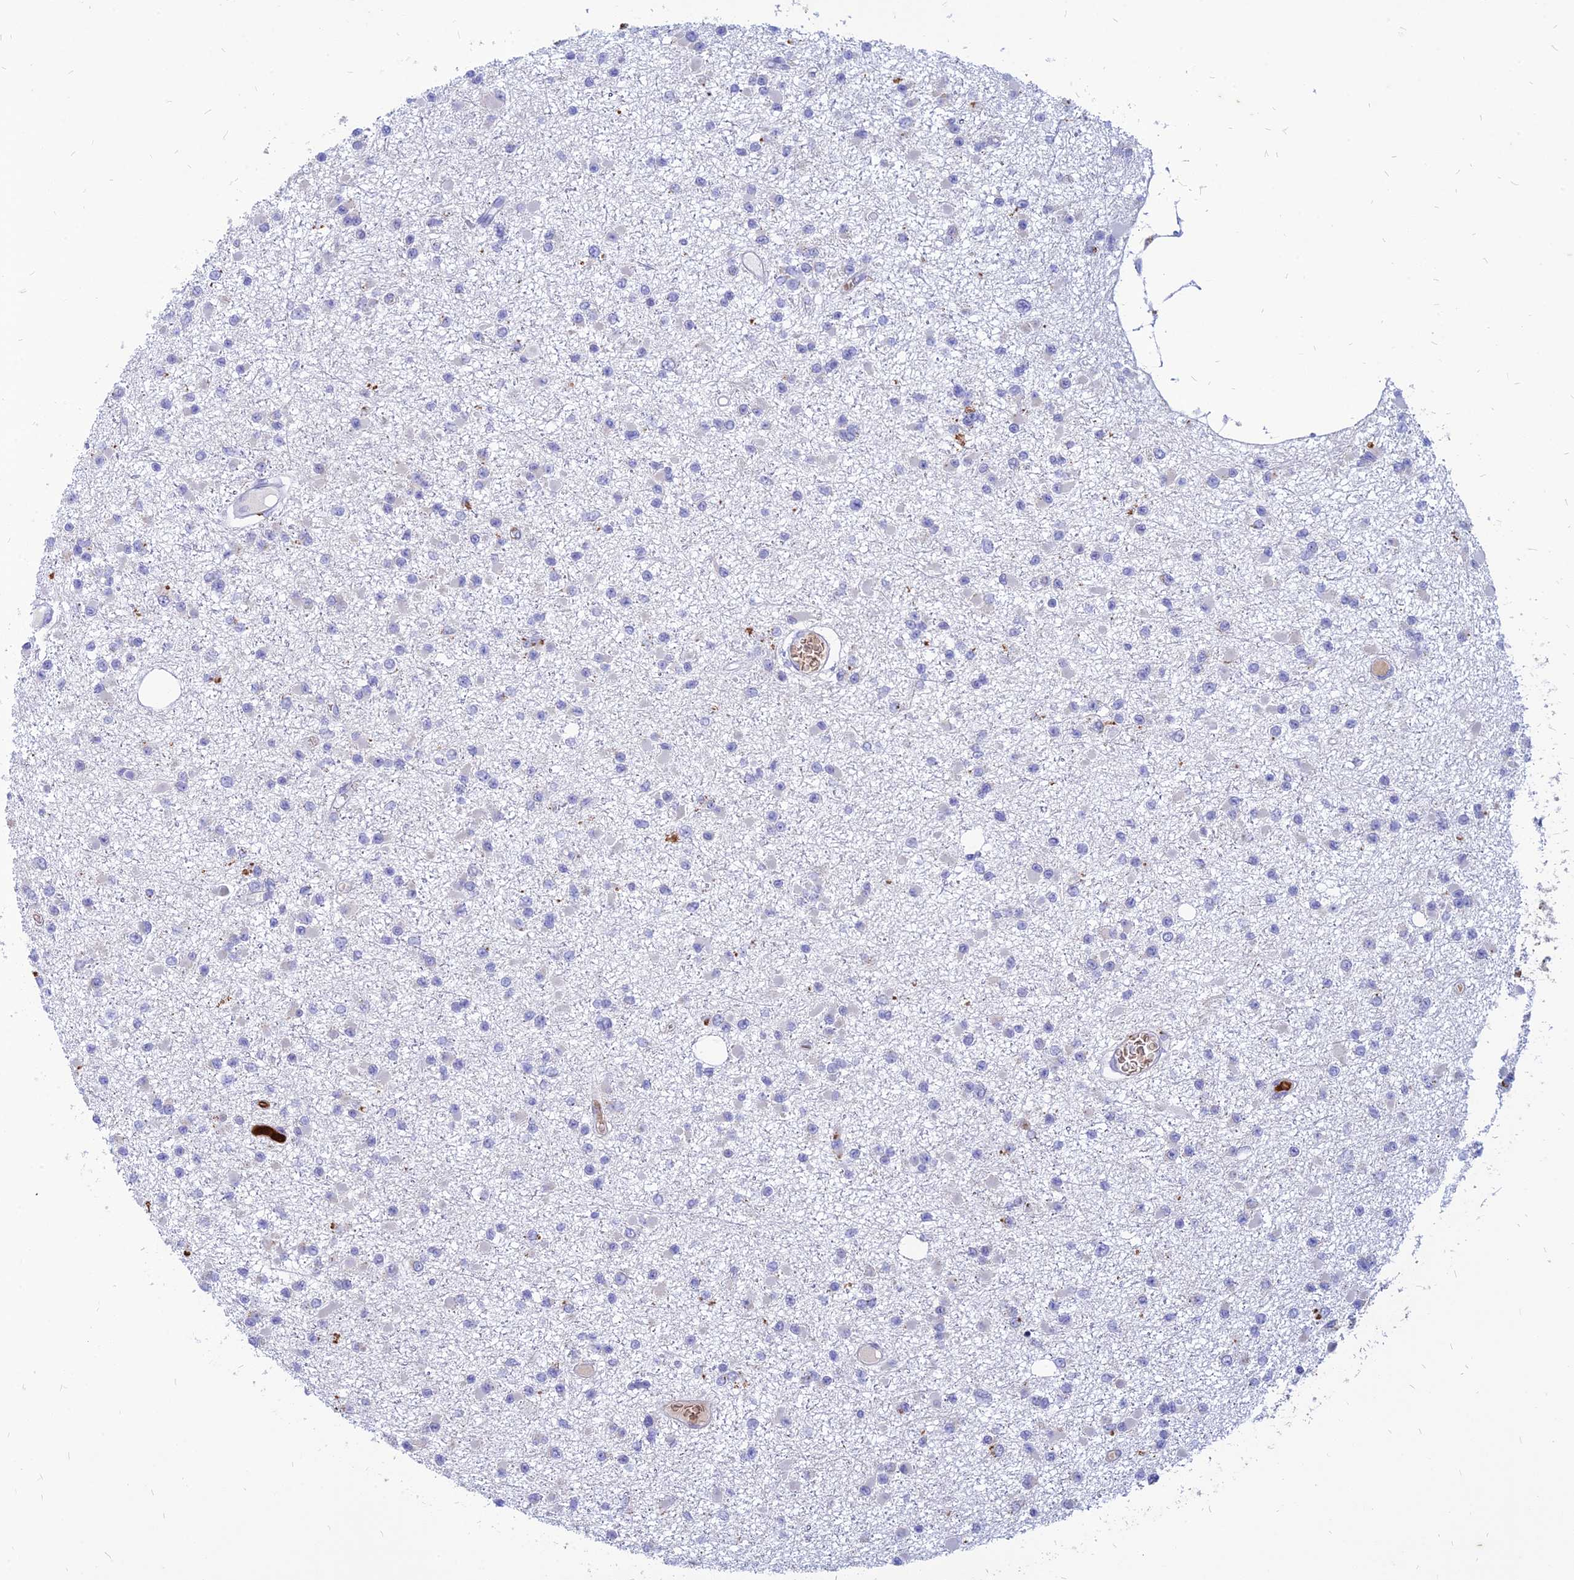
{"staining": {"intensity": "negative", "quantity": "none", "location": "none"}, "tissue": "glioma", "cell_type": "Tumor cells", "image_type": "cancer", "snomed": [{"axis": "morphology", "description": "Glioma, malignant, Low grade"}, {"axis": "topography", "description": "Brain"}], "caption": "Micrograph shows no significant protein expression in tumor cells of malignant low-grade glioma.", "gene": "HHAT", "patient": {"sex": "female", "age": 22}}